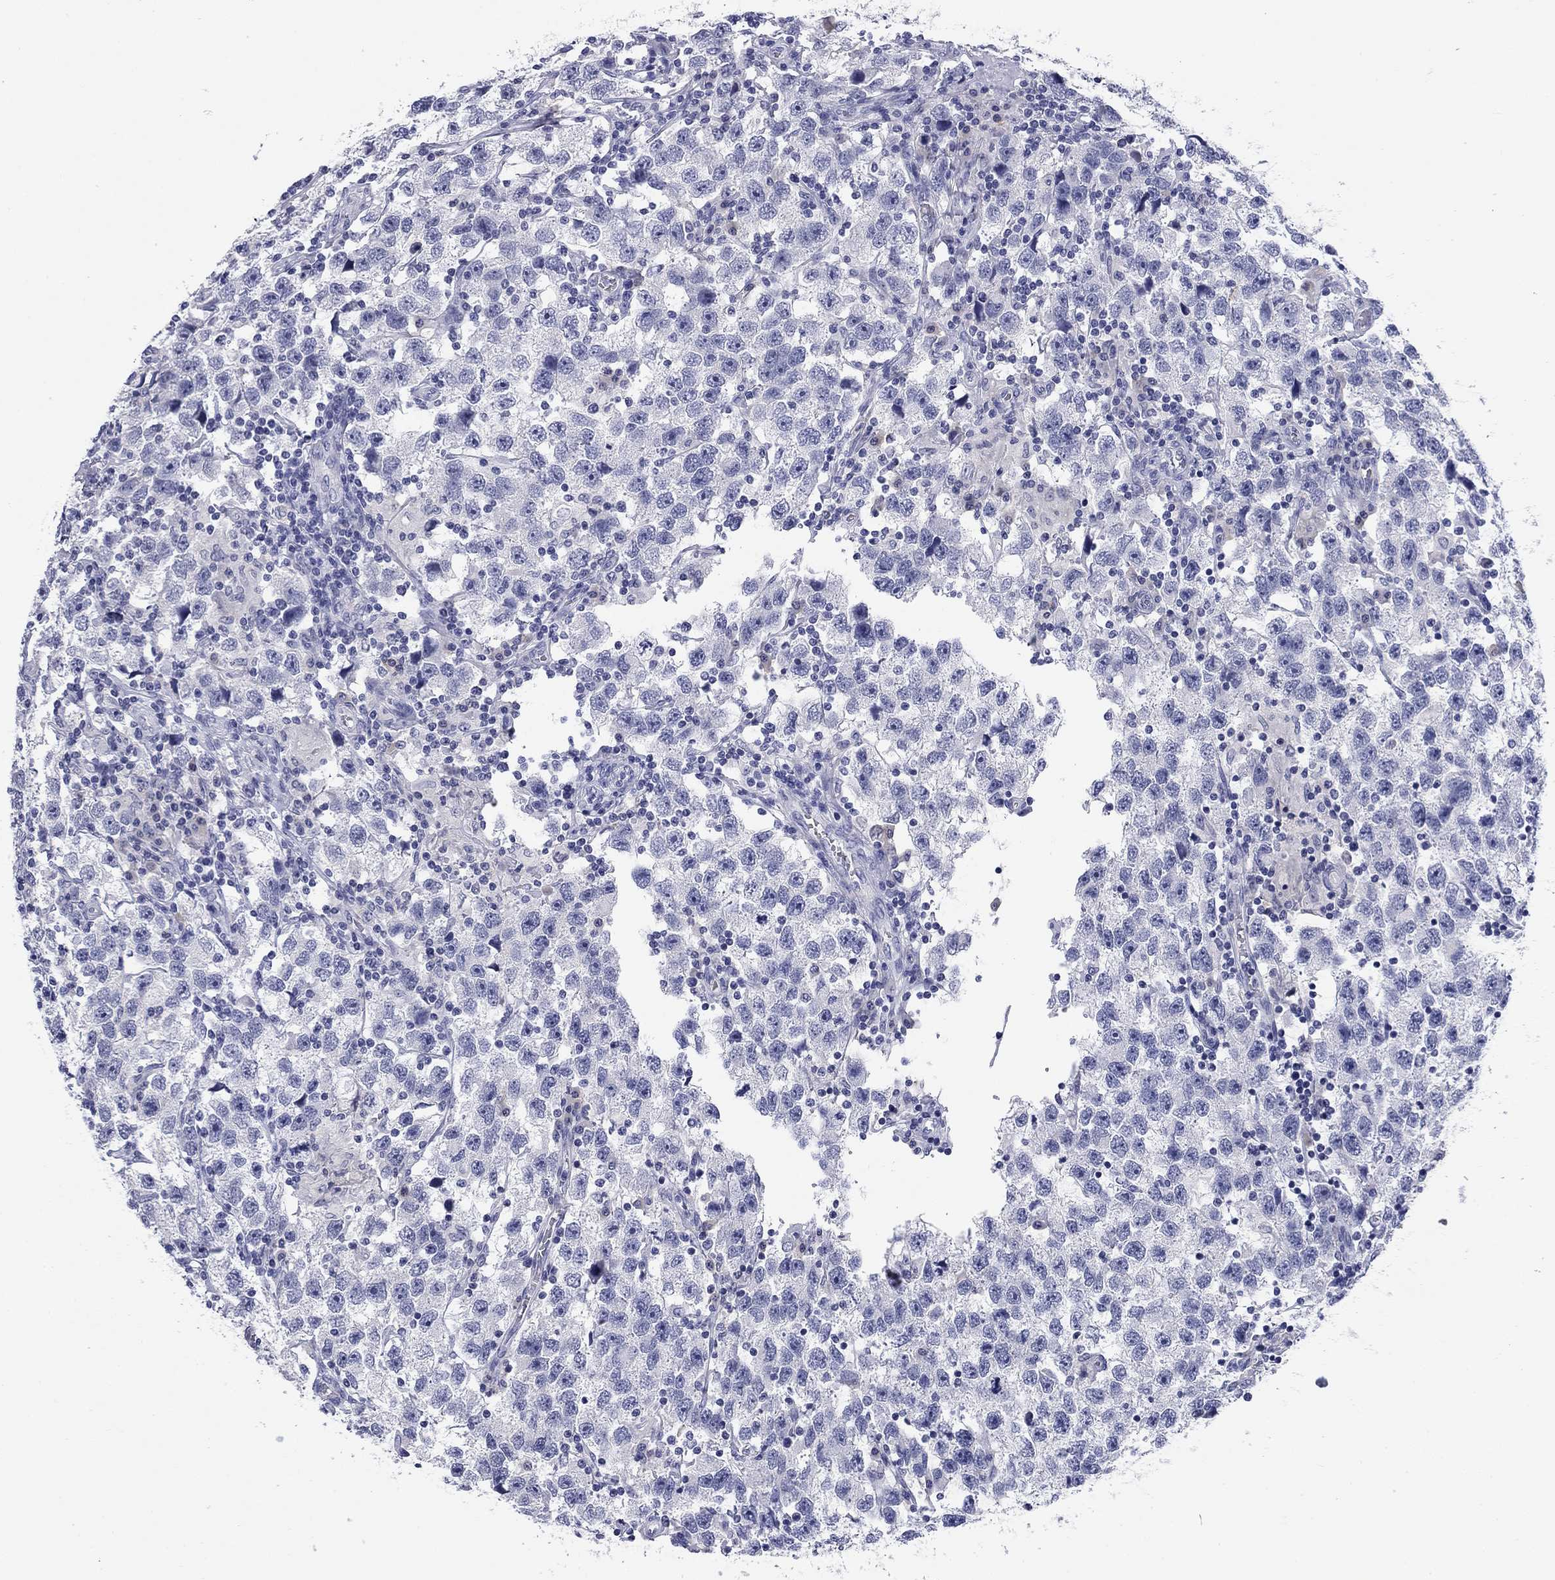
{"staining": {"intensity": "negative", "quantity": "none", "location": "none"}, "tissue": "testis cancer", "cell_type": "Tumor cells", "image_type": "cancer", "snomed": [{"axis": "morphology", "description": "Seminoma, NOS"}, {"axis": "topography", "description": "Testis"}], "caption": "Immunohistochemistry histopathology image of neoplastic tissue: seminoma (testis) stained with DAB (3,3'-diaminobenzidine) reveals no significant protein positivity in tumor cells.", "gene": "ABCC2", "patient": {"sex": "male", "age": 26}}